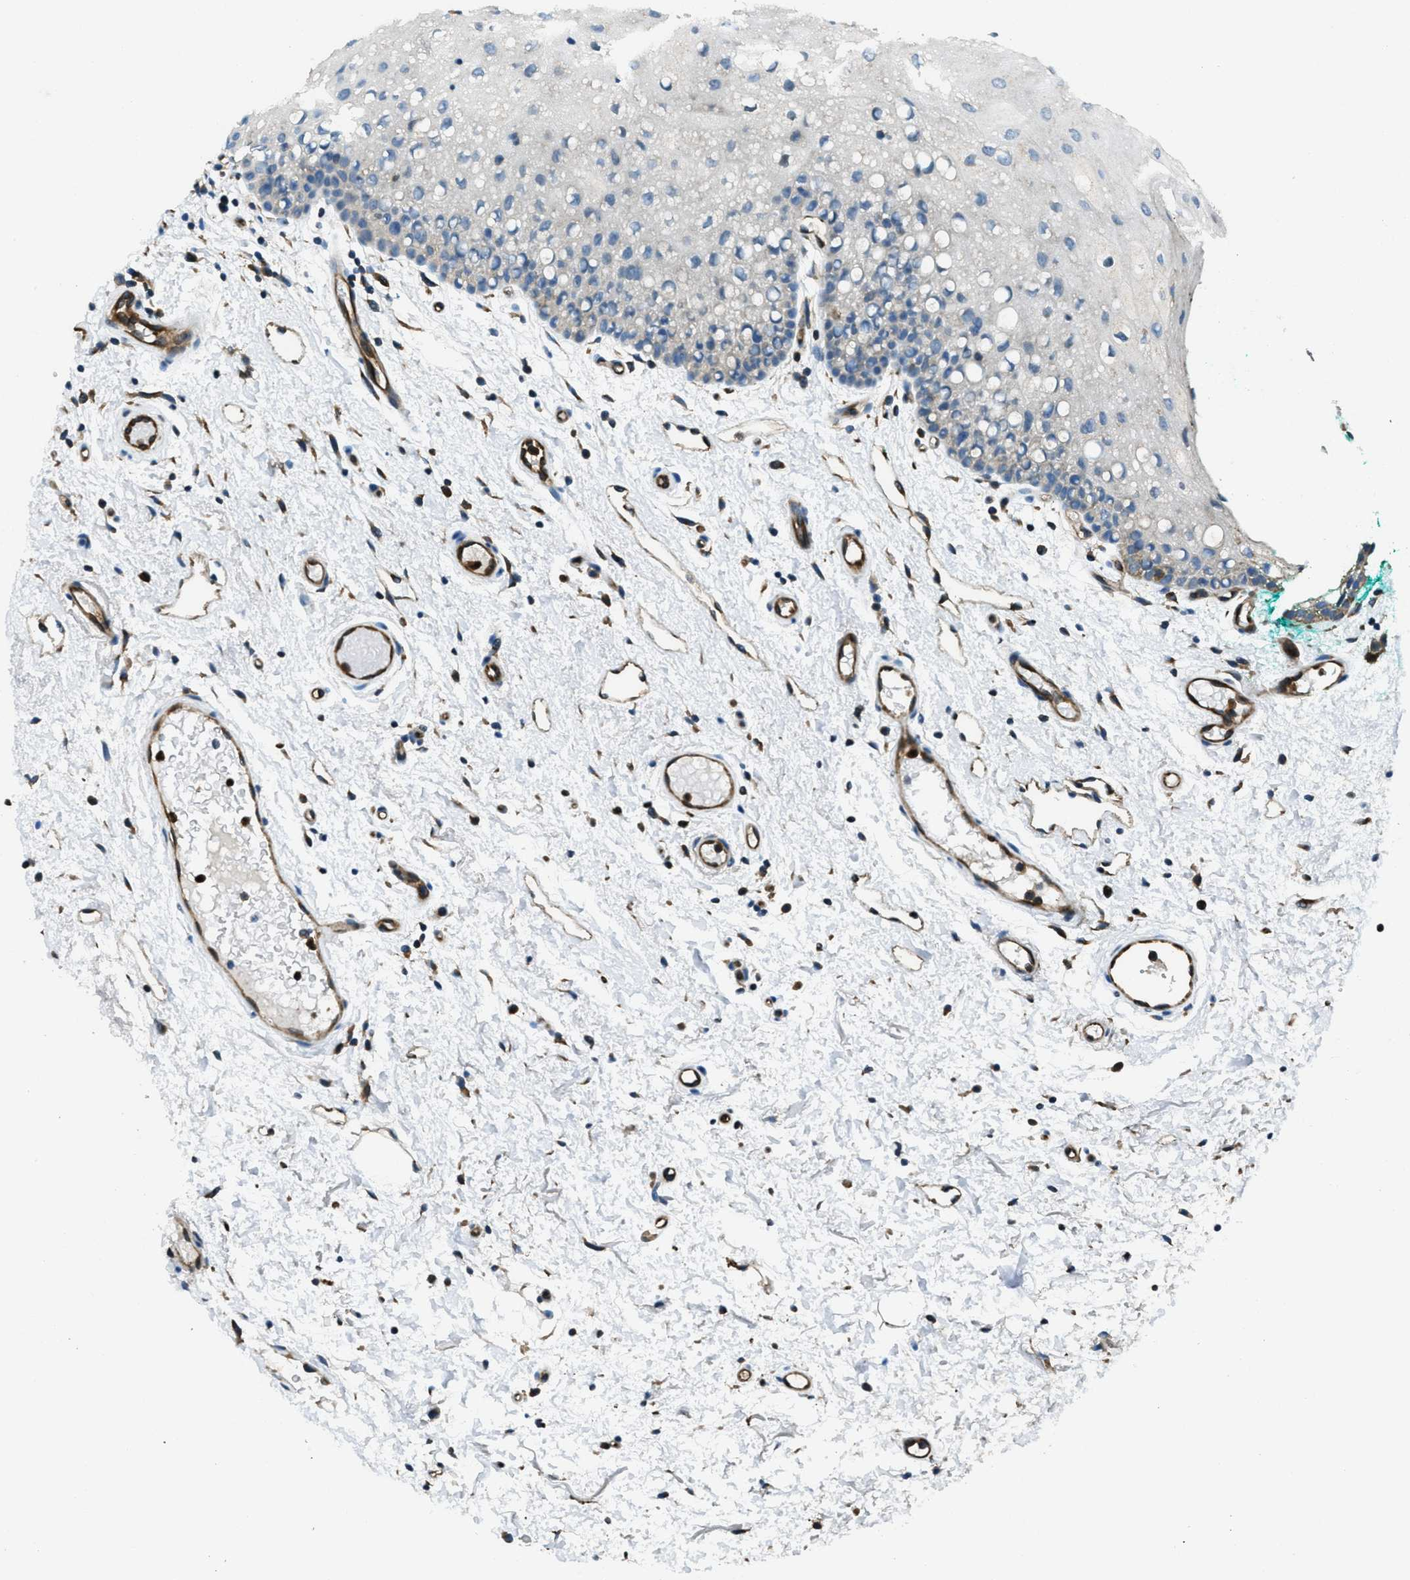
{"staining": {"intensity": "weak", "quantity": "<25%", "location": "cytoplasmic/membranous"}, "tissue": "oral mucosa", "cell_type": "Squamous epithelial cells", "image_type": "normal", "snomed": [{"axis": "morphology", "description": "Normal tissue, NOS"}, {"axis": "morphology", "description": "Squamous cell carcinoma, NOS"}, {"axis": "topography", "description": "Oral tissue"}, {"axis": "topography", "description": "Salivary gland"}, {"axis": "topography", "description": "Head-Neck"}], "caption": "This histopathology image is of normal oral mucosa stained with immunohistochemistry (IHC) to label a protein in brown with the nuclei are counter-stained blue. There is no positivity in squamous epithelial cells.", "gene": "GIMAP8", "patient": {"sex": "female", "age": 62}}